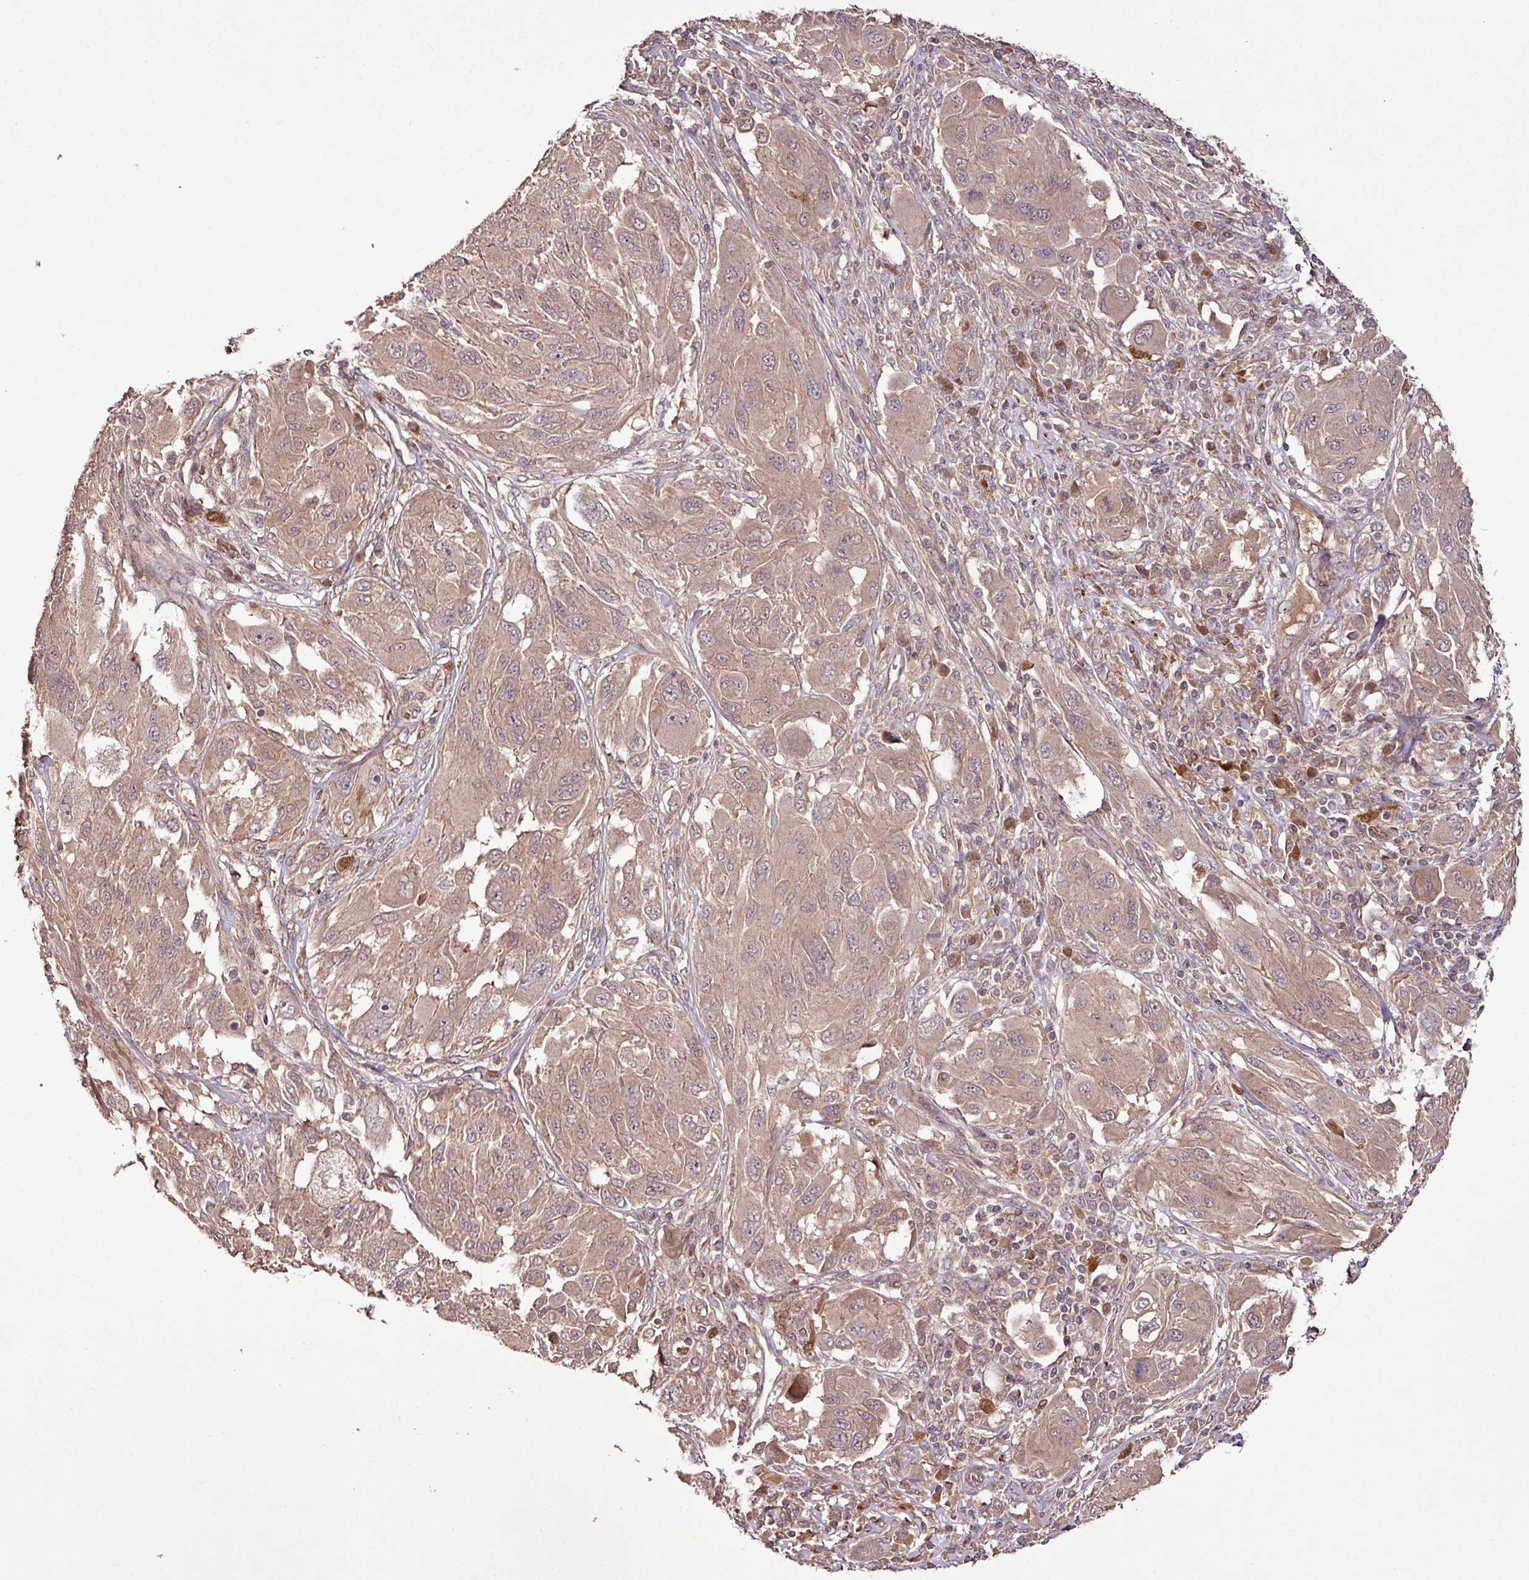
{"staining": {"intensity": "moderate", "quantity": ">75%", "location": "cytoplasmic/membranous"}, "tissue": "melanoma", "cell_type": "Tumor cells", "image_type": "cancer", "snomed": [{"axis": "morphology", "description": "Malignant melanoma, NOS"}, {"axis": "topography", "description": "Skin"}], "caption": "Approximately >75% of tumor cells in melanoma exhibit moderate cytoplasmic/membranous protein expression as visualized by brown immunohistochemical staining.", "gene": "FAIM", "patient": {"sex": "female", "age": 91}}